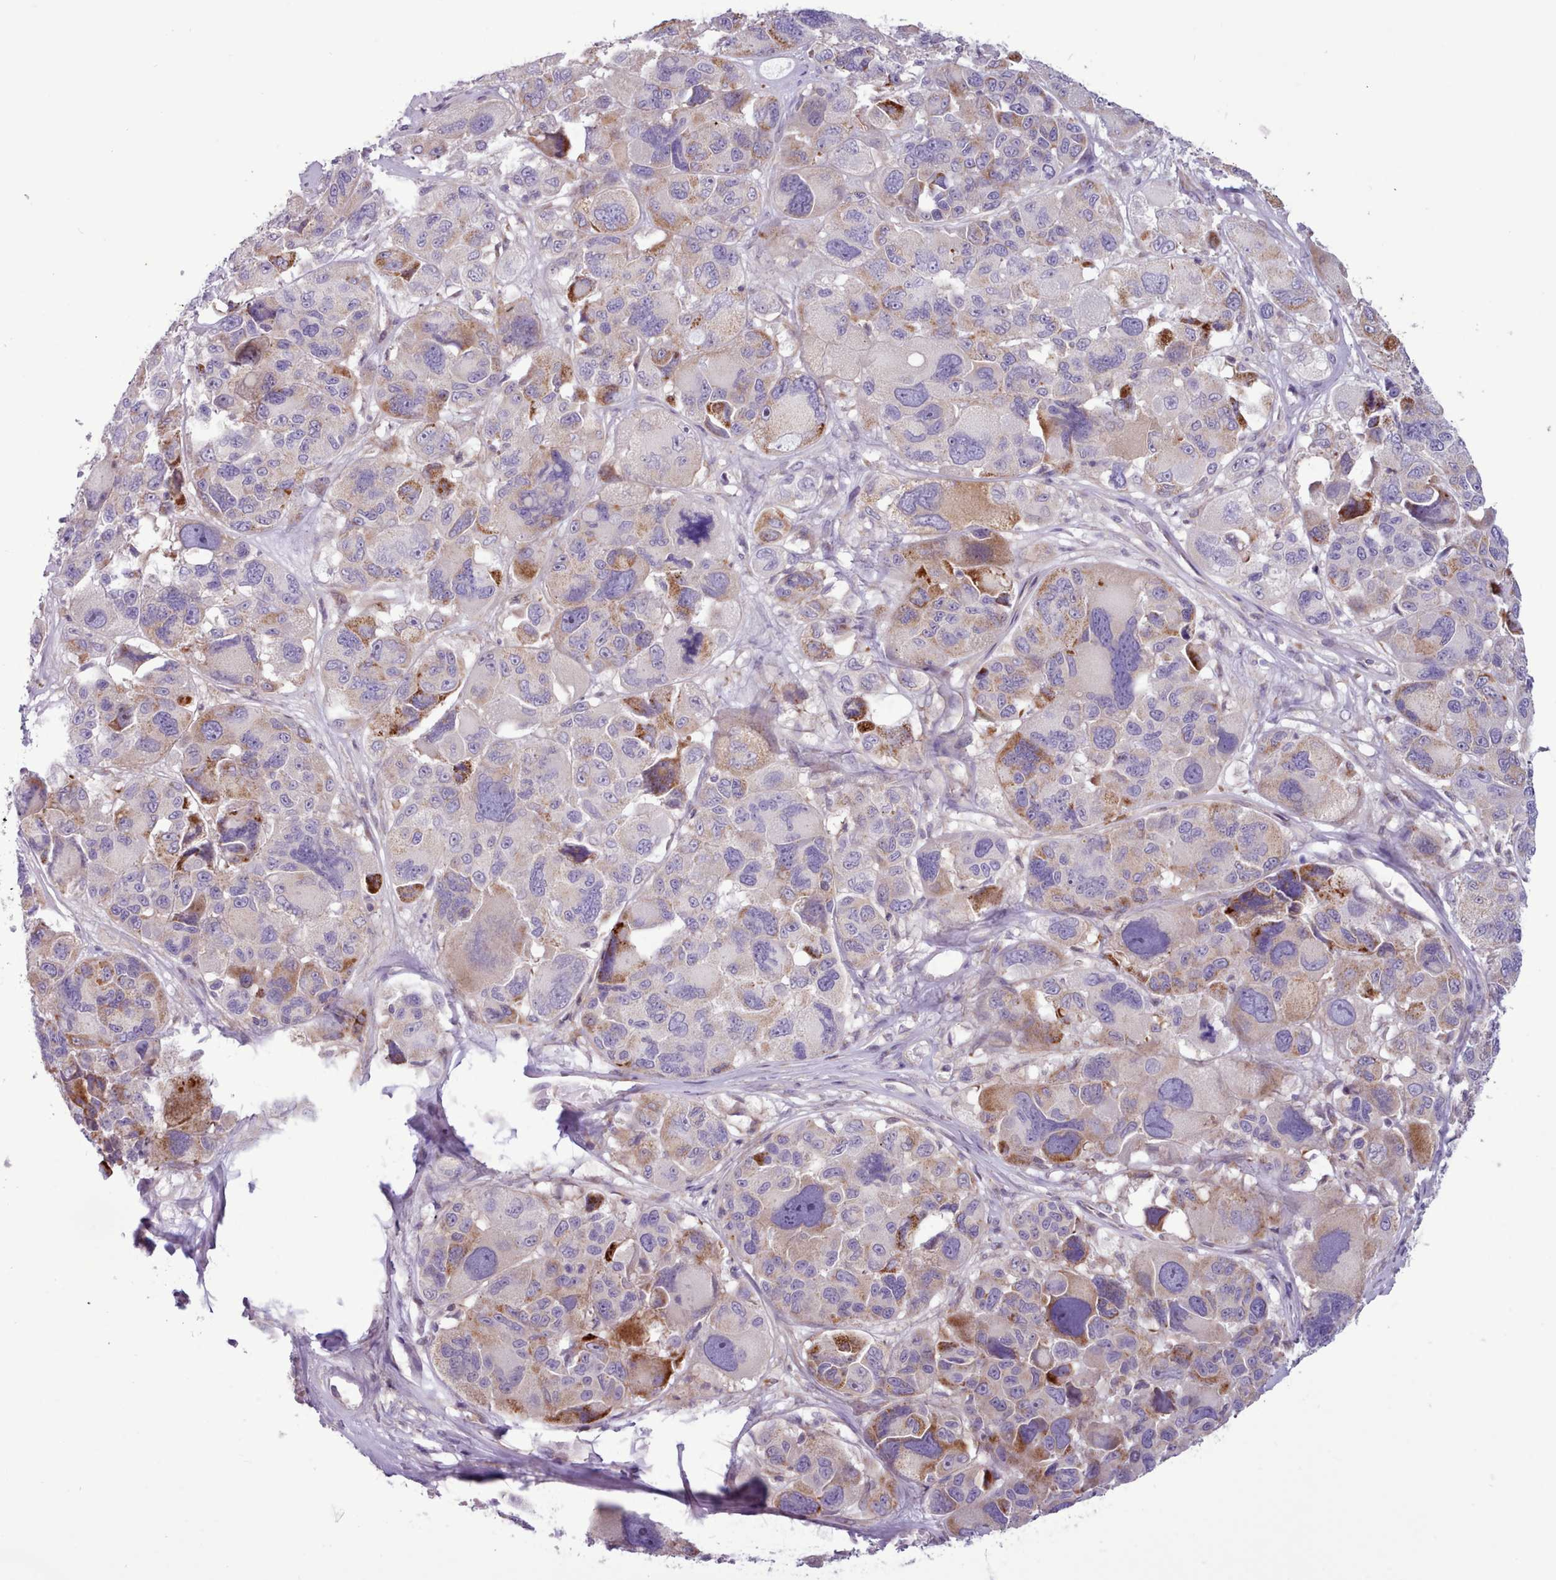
{"staining": {"intensity": "strong", "quantity": "<25%", "location": "cytoplasmic/membranous"}, "tissue": "melanoma", "cell_type": "Tumor cells", "image_type": "cancer", "snomed": [{"axis": "morphology", "description": "Malignant melanoma, NOS"}, {"axis": "topography", "description": "Skin"}], "caption": "This micrograph reveals melanoma stained with IHC to label a protein in brown. The cytoplasmic/membranous of tumor cells show strong positivity for the protein. Nuclei are counter-stained blue.", "gene": "TENT4B", "patient": {"sex": "female", "age": 66}}